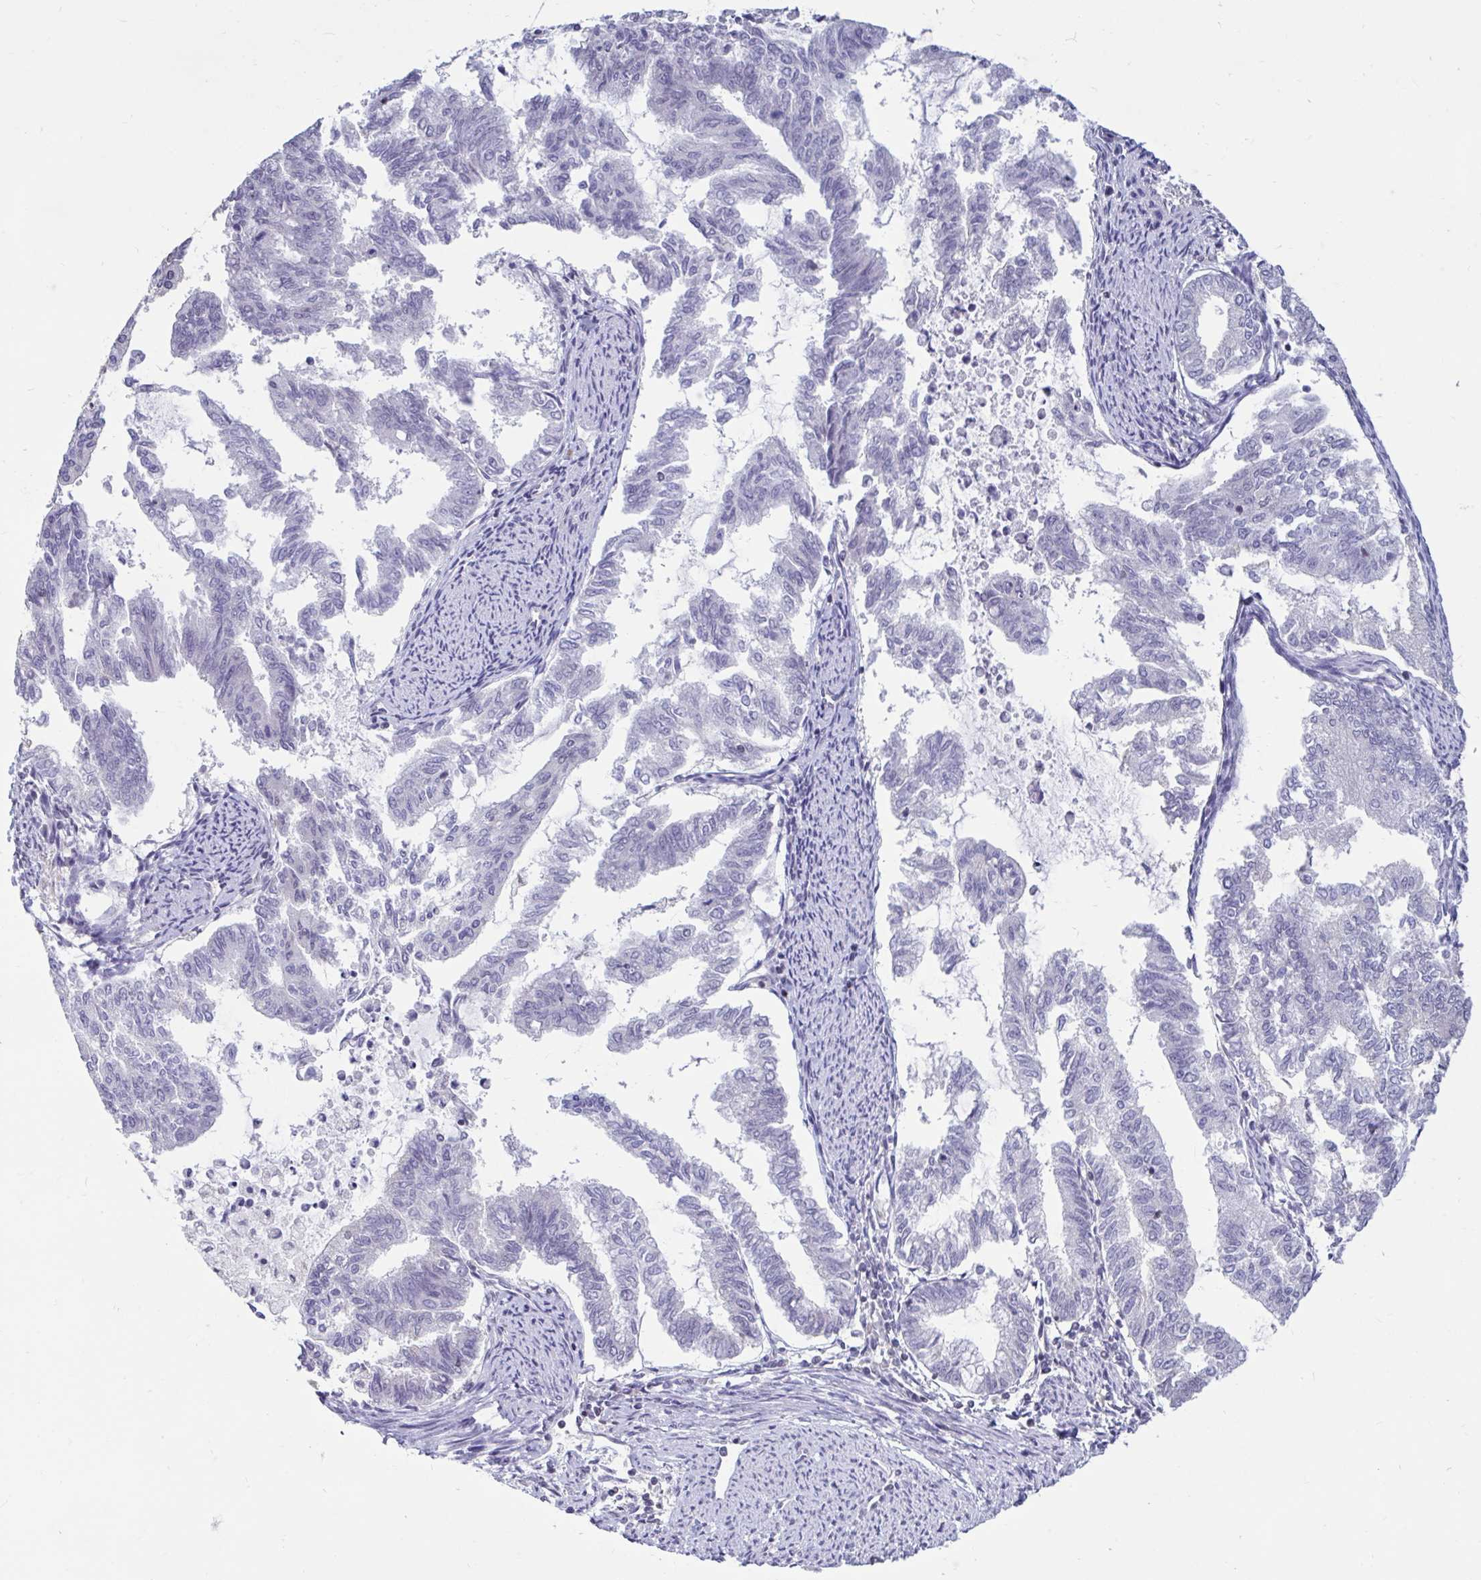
{"staining": {"intensity": "negative", "quantity": "none", "location": "none"}, "tissue": "endometrial cancer", "cell_type": "Tumor cells", "image_type": "cancer", "snomed": [{"axis": "morphology", "description": "Adenocarcinoma, NOS"}, {"axis": "topography", "description": "Endometrium"}], "caption": "This micrograph is of adenocarcinoma (endometrial) stained with immunohistochemistry to label a protein in brown with the nuclei are counter-stained blue. There is no staining in tumor cells.", "gene": "ARPP19", "patient": {"sex": "female", "age": 79}}